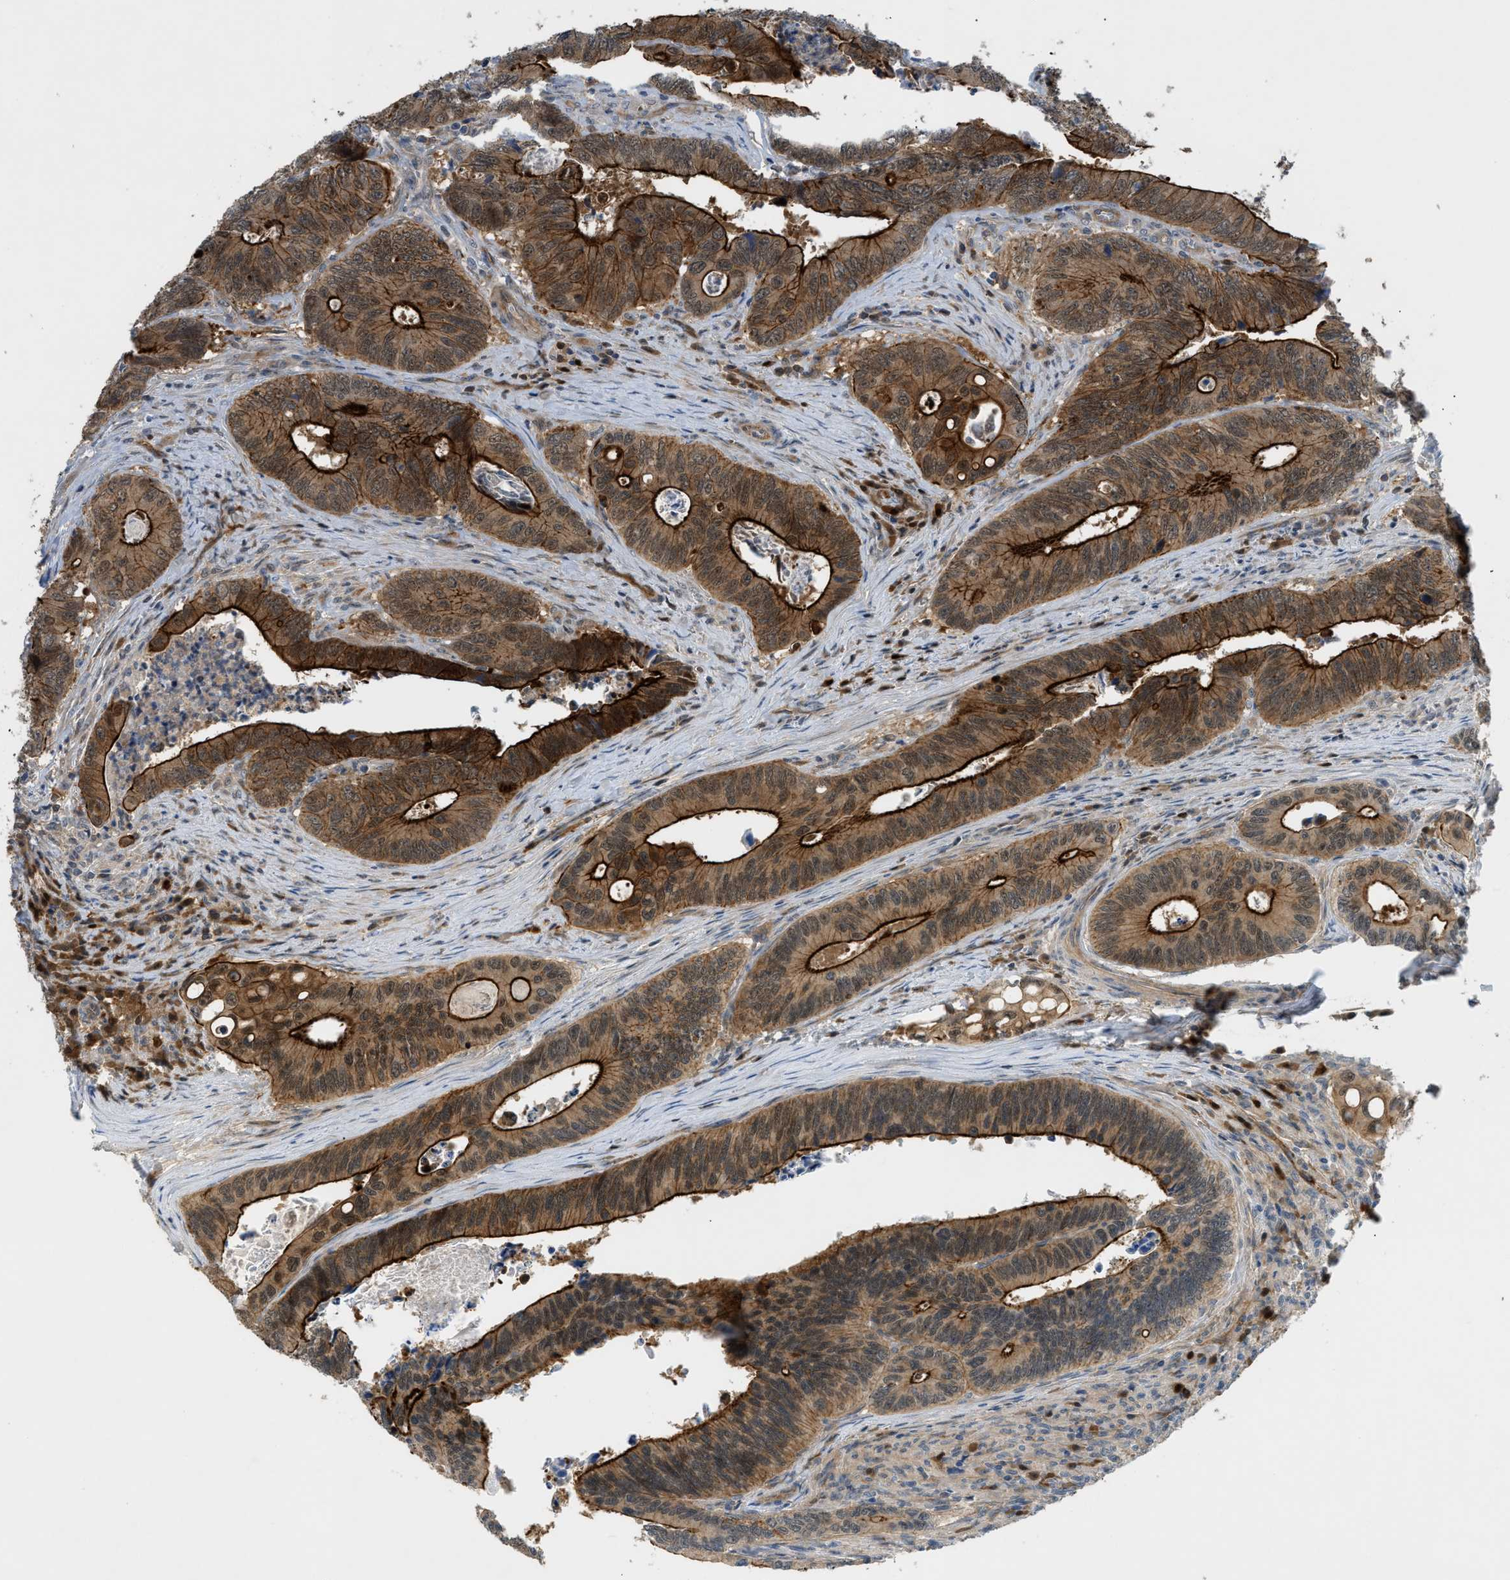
{"staining": {"intensity": "strong", "quantity": ">75%", "location": "cytoplasmic/membranous"}, "tissue": "colorectal cancer", "cell_type": "Tumor cells", "image_type": "cancer", "snomed": [{"axis": "morphology", "description": "Inflammation, NOS"}, {"axis": "morphology", "description": "Adenocarcinoma, NOS"}, {"axis": "topography", "description": "Colon"}], "caption": "Immunohistochemistry (IHC) of colorectal adenocarcinoma exhibits high levels of strong cytoplasmic/membranous expression in approximately >75% of tumor cells. The staining was performed using DAB to visualize the protein expression in brown, while the nuclei were stained in blue with hematoxylin (Magnification: 20x).", "gene": "TRAK2", "patient": {"sex": "male", "age": 72}}